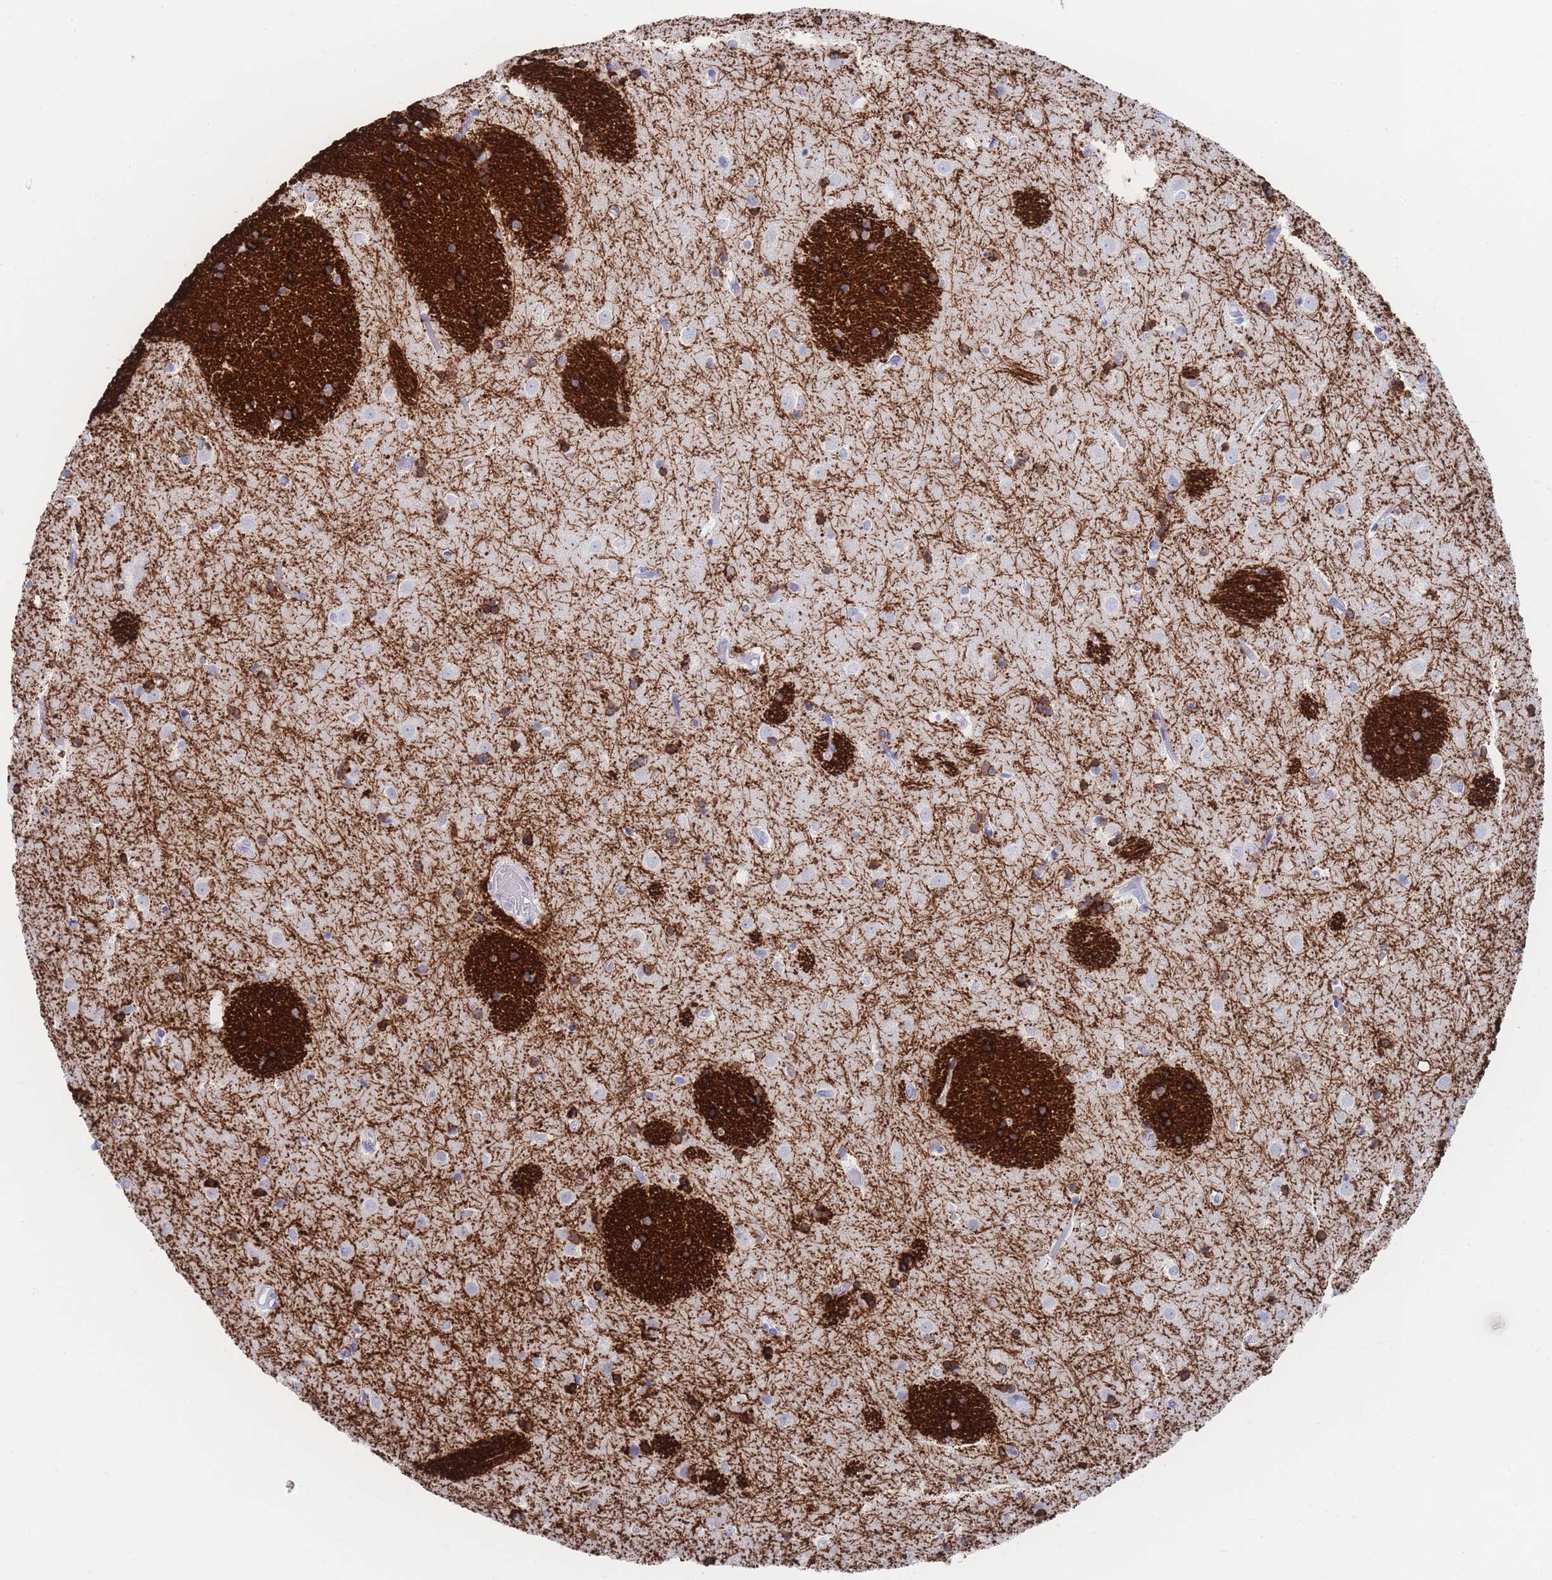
{"staining": {"intensity": "strong", "quantity": "<25%", "location": "cytoplasmic/membranous"}, "tissue": "caudate", "cell_type": "Glial cells", "image_type": "normal", "snomed": [{"axis": "morphology", "description": "Normal tissue, NOS"}, {"axis": "topography", "description": "Lateral ventricle wall"}], "caption": "IHC (DAB (3,3'-diaminobenzidine)) staining of normal human caudate exhibits strong cytoplasmic/membranous protein positivity in about <25% of glial cells.", "gene": "LRRC37A2", "patient": {"sex": "female", "age": 52}}